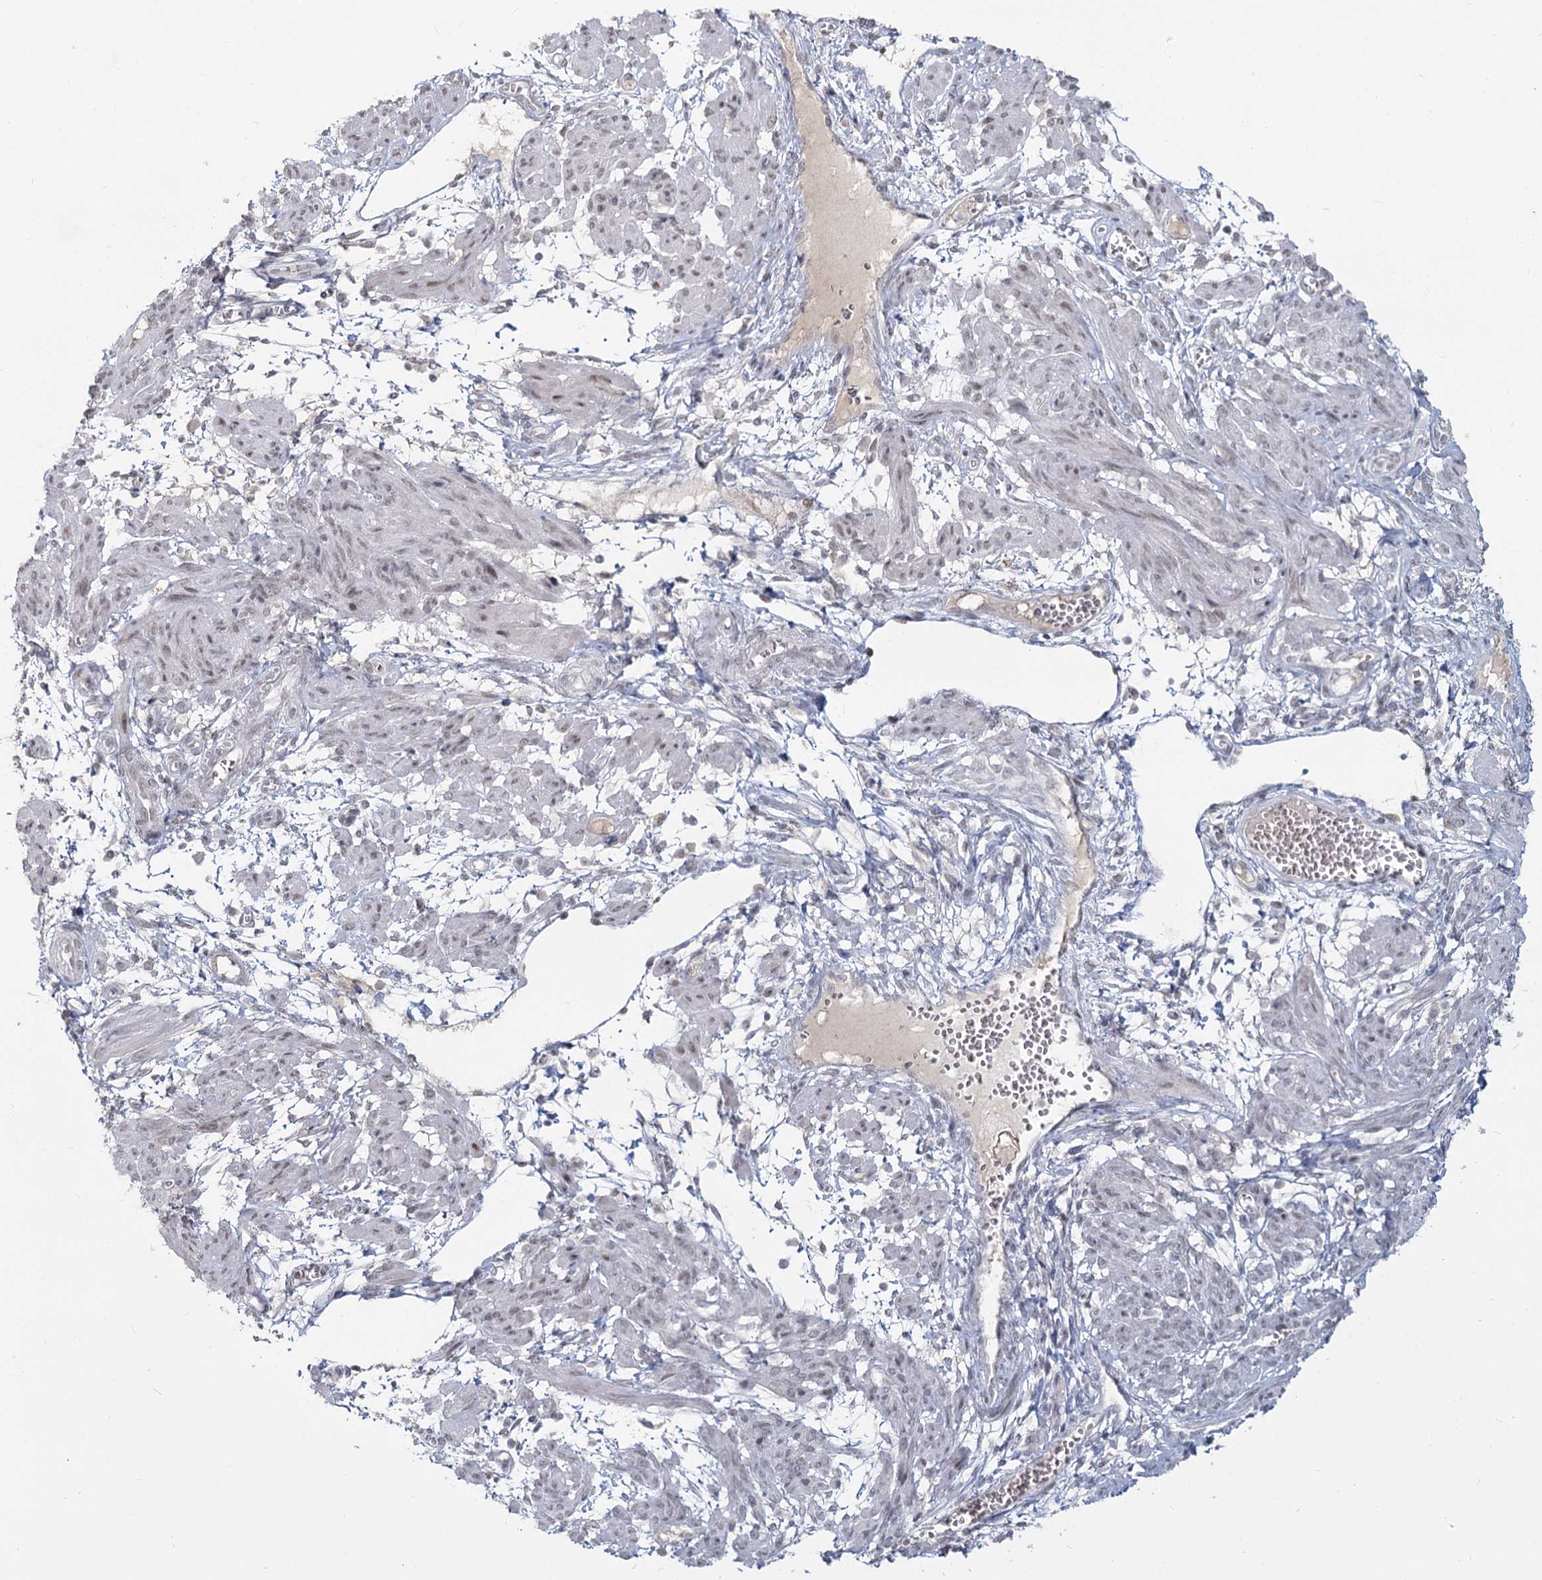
{"staining": {"intensity": "weak", "quantity": "25%-75%", "location": "nuclear"}, "tissue": "smooth muscle", "cell_type": "Smooth muscle cells", "image_type": "normal", "snomed": [{"axis": "morphology", "description": "Normal tissue, NOS"}, {"axis": "topography", "description": "Smooth muscle"}], "caption": "DAB immunohistochemical staining of benign human smooth muscle reveals weak nuclear protein positivity in about 25%-75% of smooth muscle cells. The staining was performed using DAB, with brown indicating positive protein expression. Nuclei are stained blue with hematoxylin.", "gene": "LY6G5C", "patient": {"sex": "female", "age": 39}}